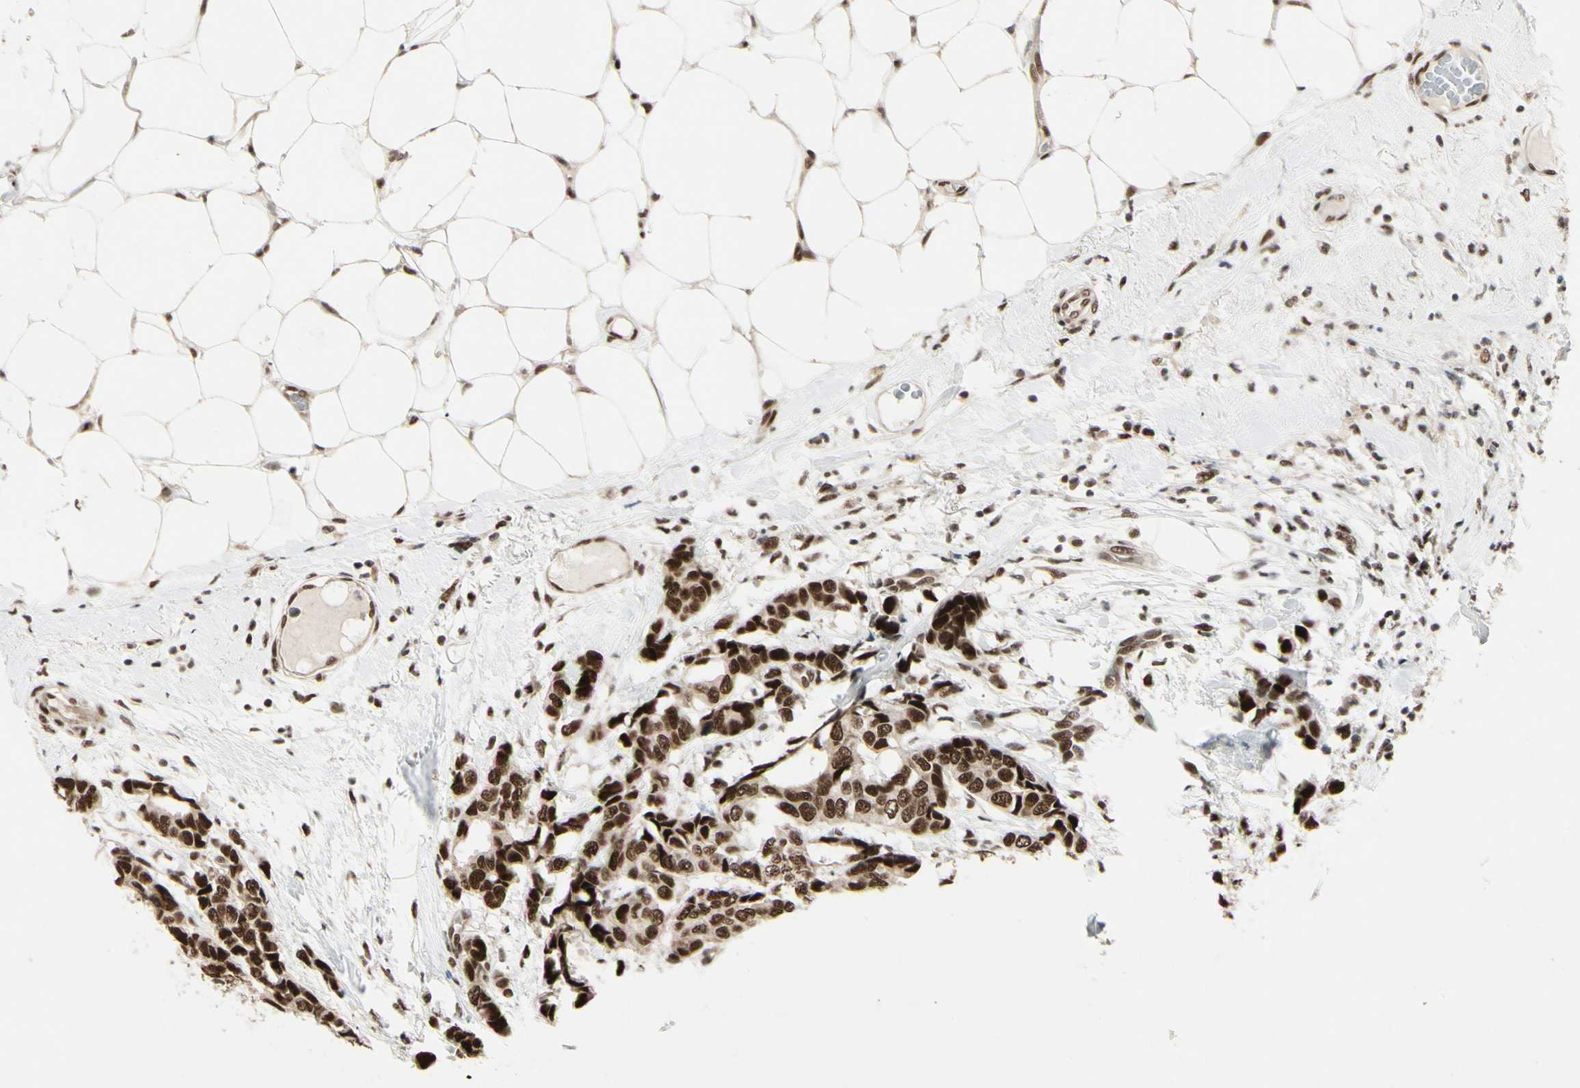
{"staining": {"intensity": "strong", "quantity": ">75%", "location": "nuclear"}, "tissue": "breast cancer", "cell_type": "Tumor cells", "image_type": "cancer", "snomed": [{"axis": "morphology", "description": "Duct carcinoma"}, {"axis": "topography", "description": "Breast"}], "caption": "Protein expression analysis of infiltrating ductal carcinoma (breast) displays strong nuclear staining in about >75% of tumor cells. The protein of interest is shown in brown color, while the nuclei are stained blue.", "gene": "CHAMP1", "patient": {"sex": "female", "age": 87}}